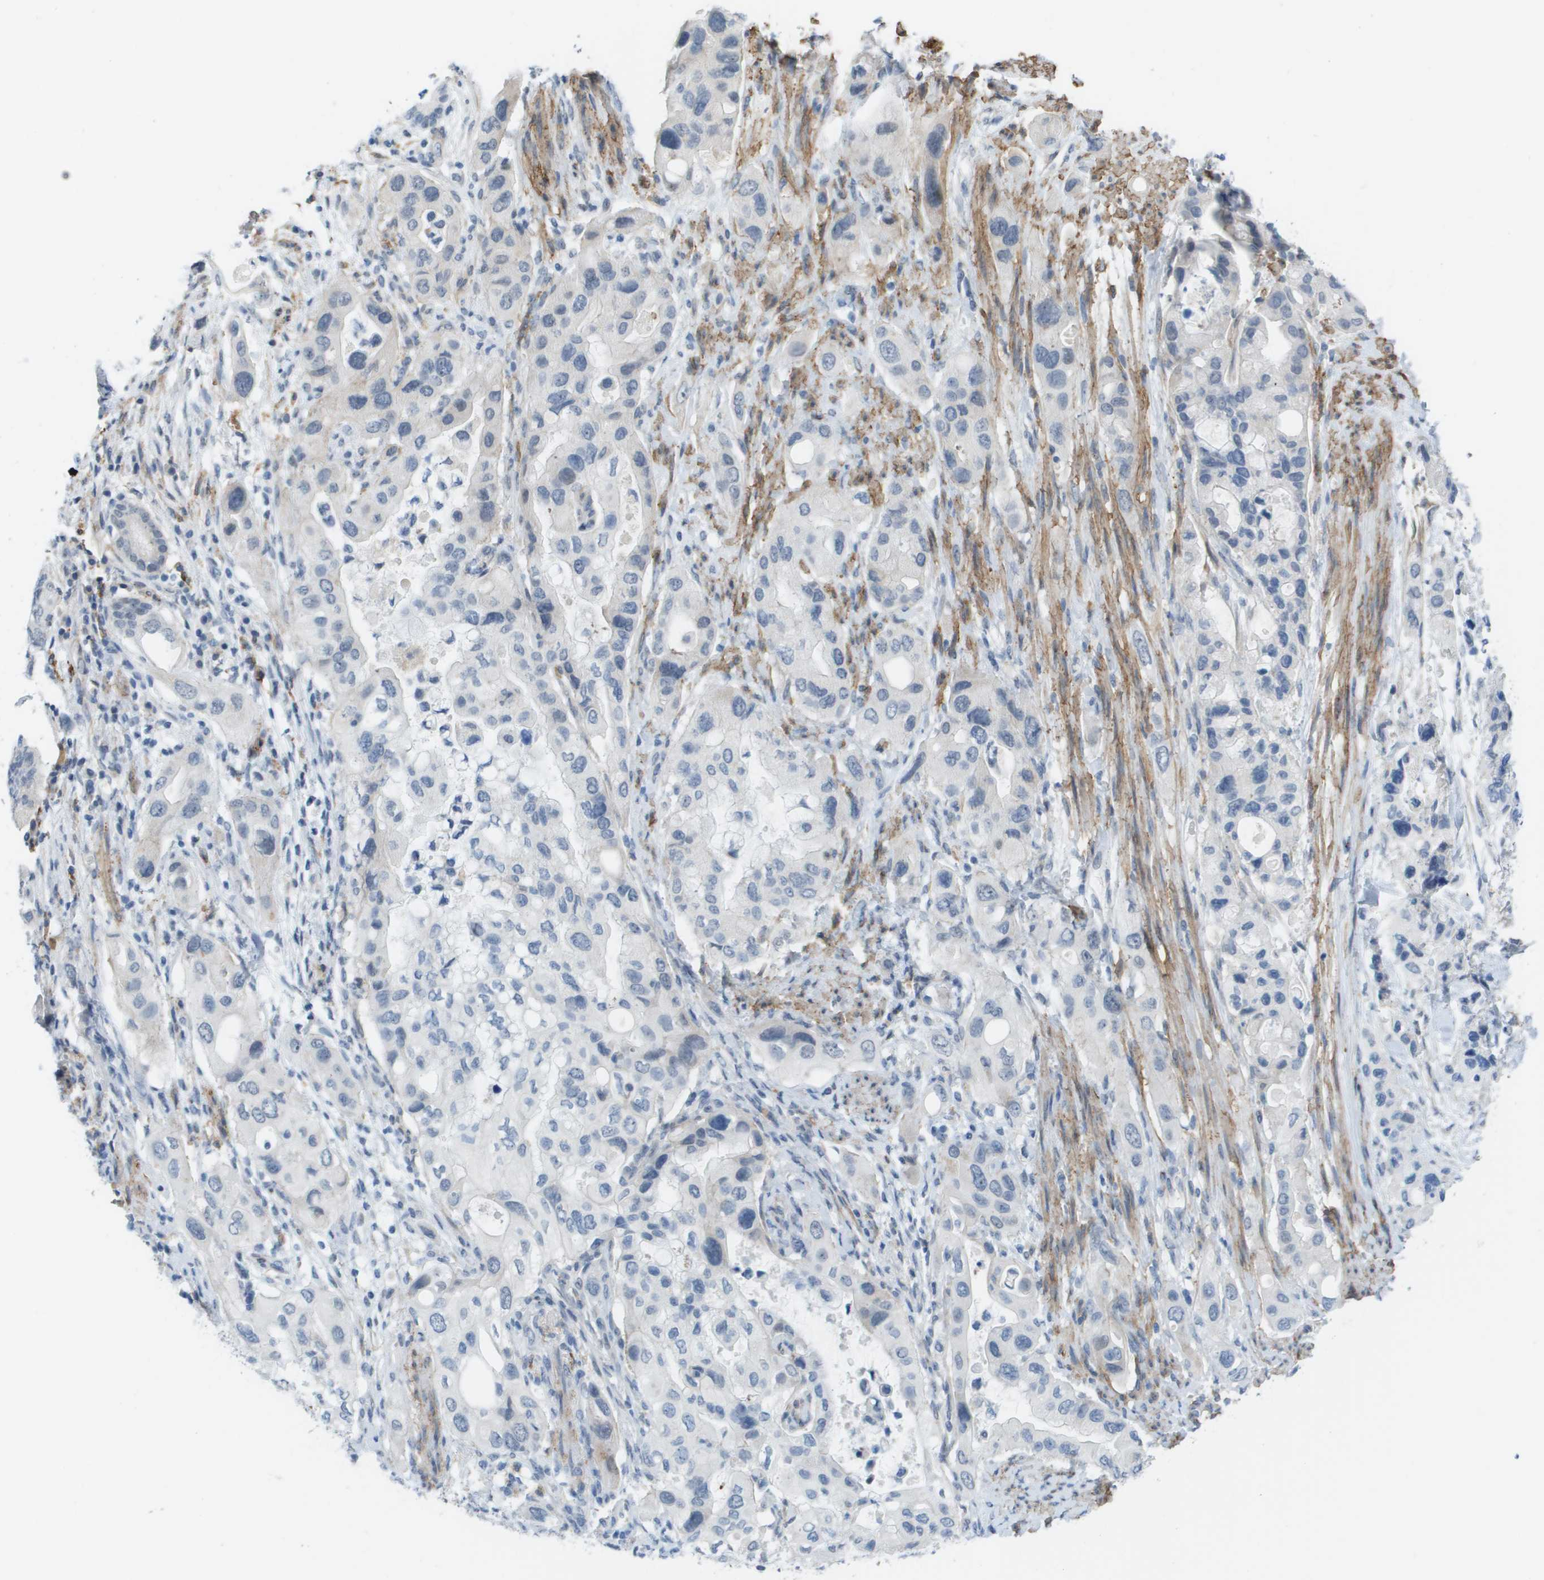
{"staining": {"intensity": "negative", "quantity": "none", "location": "none"}, "tissue": "pancreatic cancer", "cell_type": "Tumor cells", "image_type": "cancer", "snomed": [{"axis": "morphology", "description": "Adenocarcinoma, NOS"}, {"axis": "topography", "description": "Pancreas"}], "caption": "Immunohistochemical staining of human pancreatic cancer (adenocarcinoma) shows no significant expression in tumor cells.", "gene": "ZBTB43", "patient": {"sex": "female", "age": 56}}